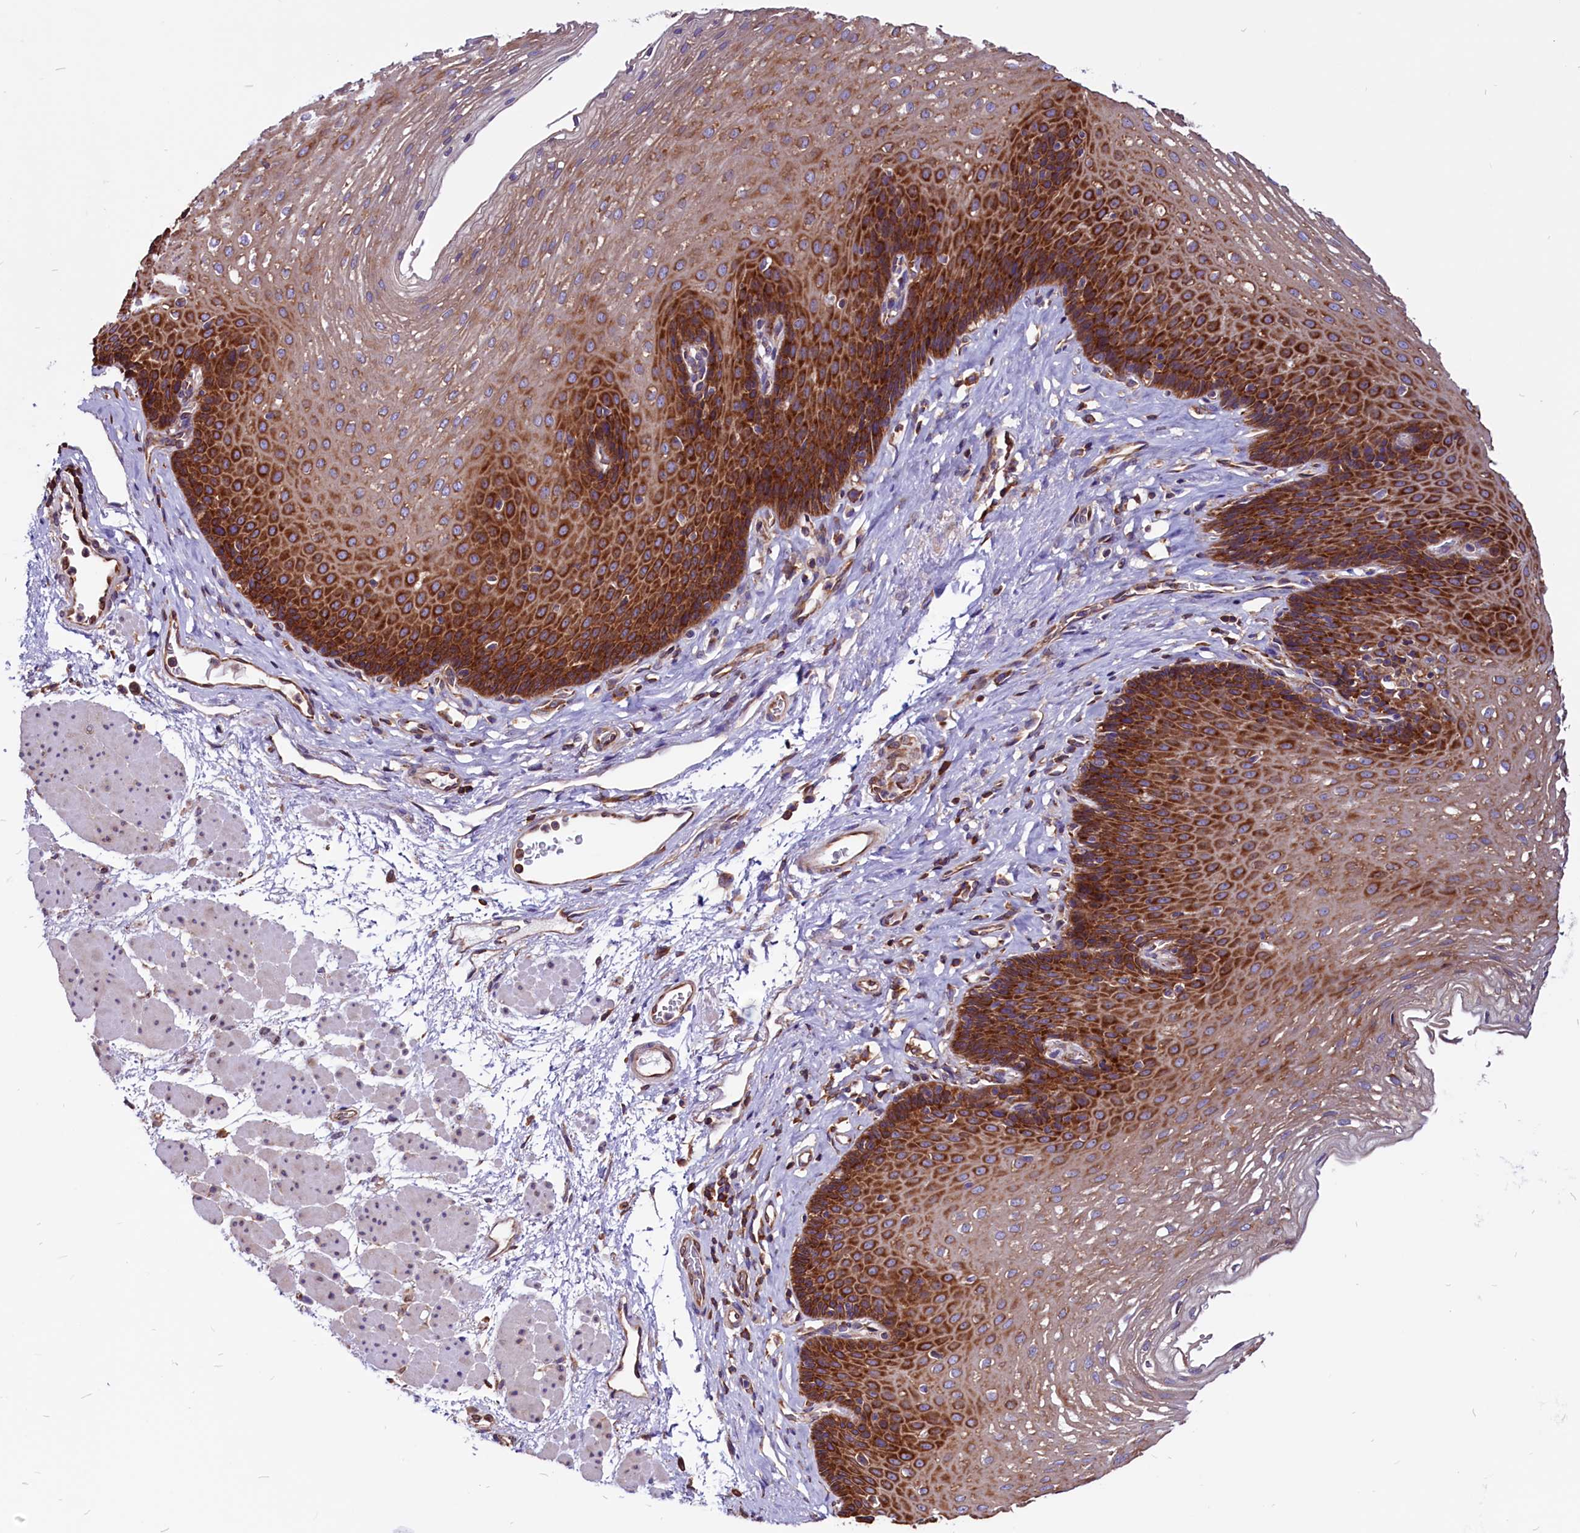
{"staining": {"intensity": "strong", "quantity": ">75%", "location": "cytoplasmic/membranous"}, "tissue": "esophagus", "cell_type": "Squamous epithelial cells", "image_type": "normal", "snomed": [{"axis": "morphology", "description": "Normal tissue, NOS"}, {"axis": "topography", "description": "Esophagus"}], "caption": "Immunohistochemical staining of unremarkable esophagus demonstrates high levels of strong cytoplasmic/membranous expression in about >75% of squamous epithelial cells. The staining is performed using DAB brown chromogen to label protein expression. The nuclei are counter-stained blue using hematoxylin.", "gene": "EIF3G", "patient": {"sex": "female", "age": 66}}